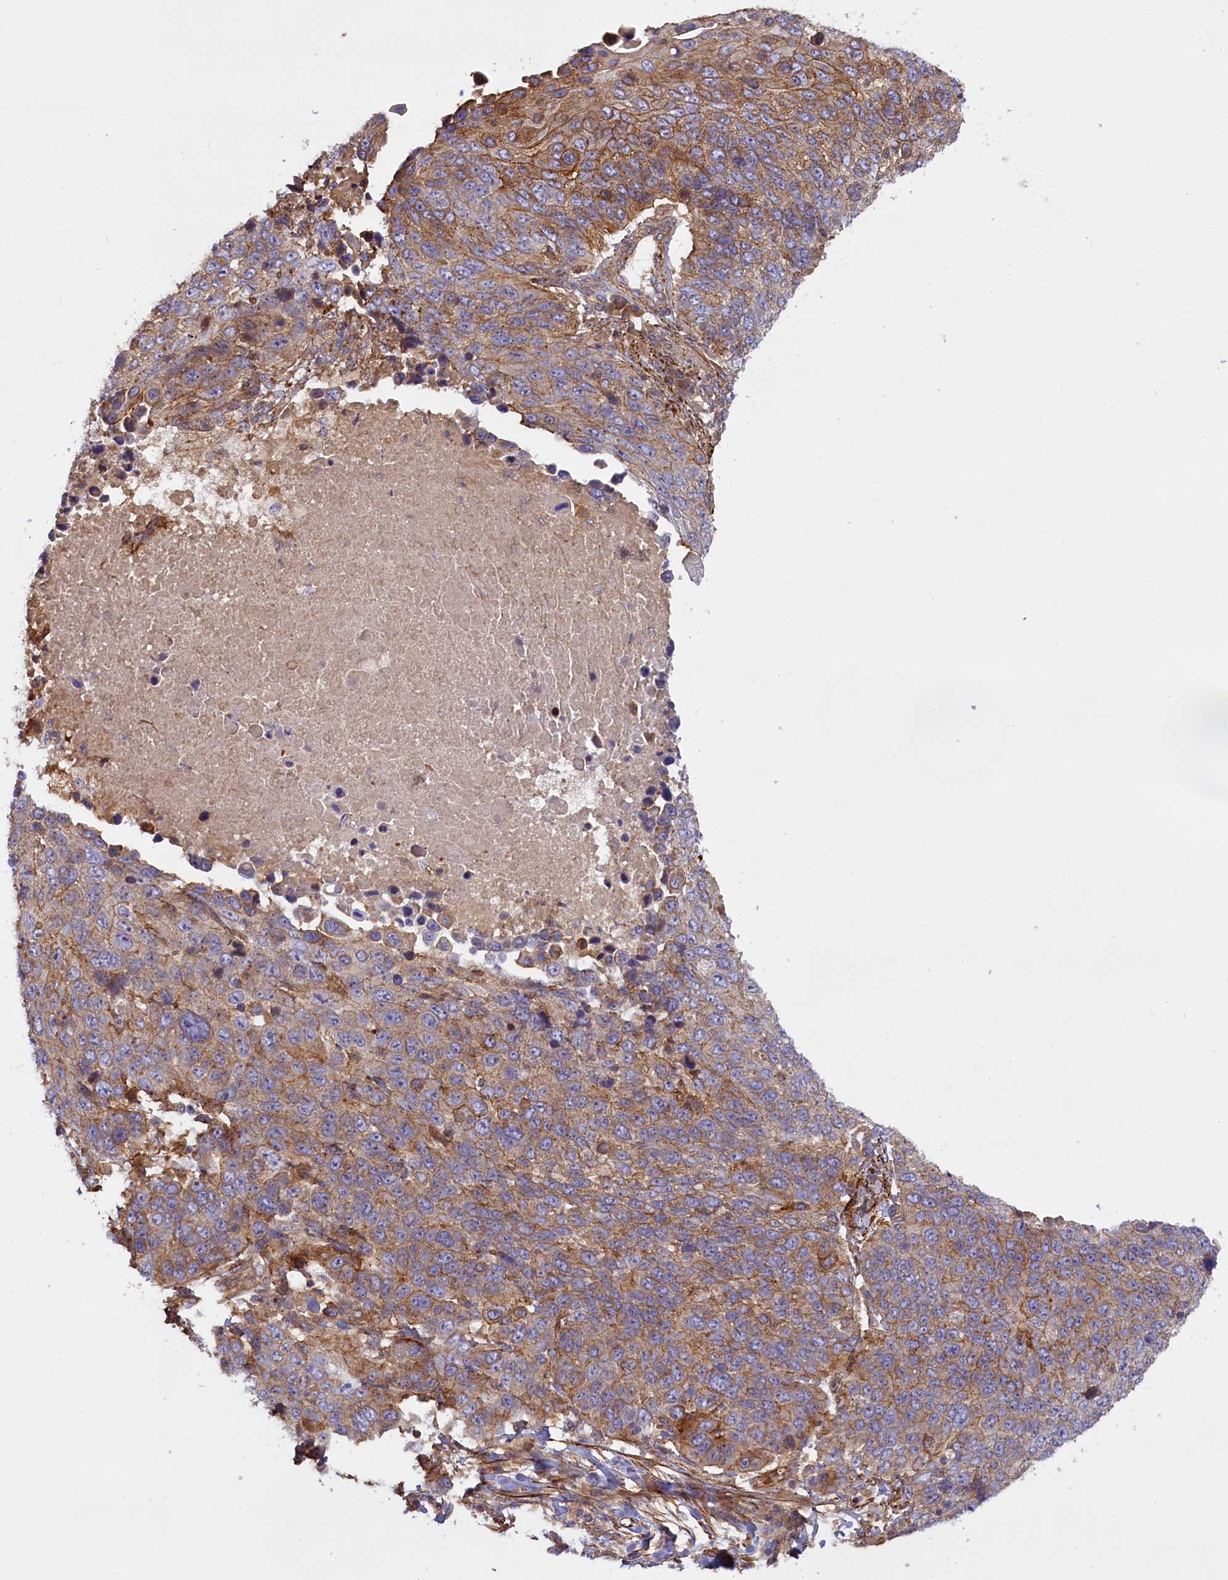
{"staining": {"intensity": "moderate", "quantity": ">75%", "location": "cytoplasmic/membranous"}, "tissue": "lung cancer", "cell_type": "Tumor cells", "image_type": "cancer", "snomed": [{"axis": "morphology", "description": "Normal tissue, NOS"}, {"axis": "morphology", "description": "Squamous cell carcinoma, NOS"}, {"axis": "topography", "description": "Lymph node"}, {"axis": "topography", "description": "Lung"}], "caption": "There is medium levels of moderate cytoplasmic/membranous staining in tumor cells of lung cancer, as demonstrated by immunohistochemical staining (brown color).", "gene": "FUZ", "patient": {"sex": "male", "age": 66}}